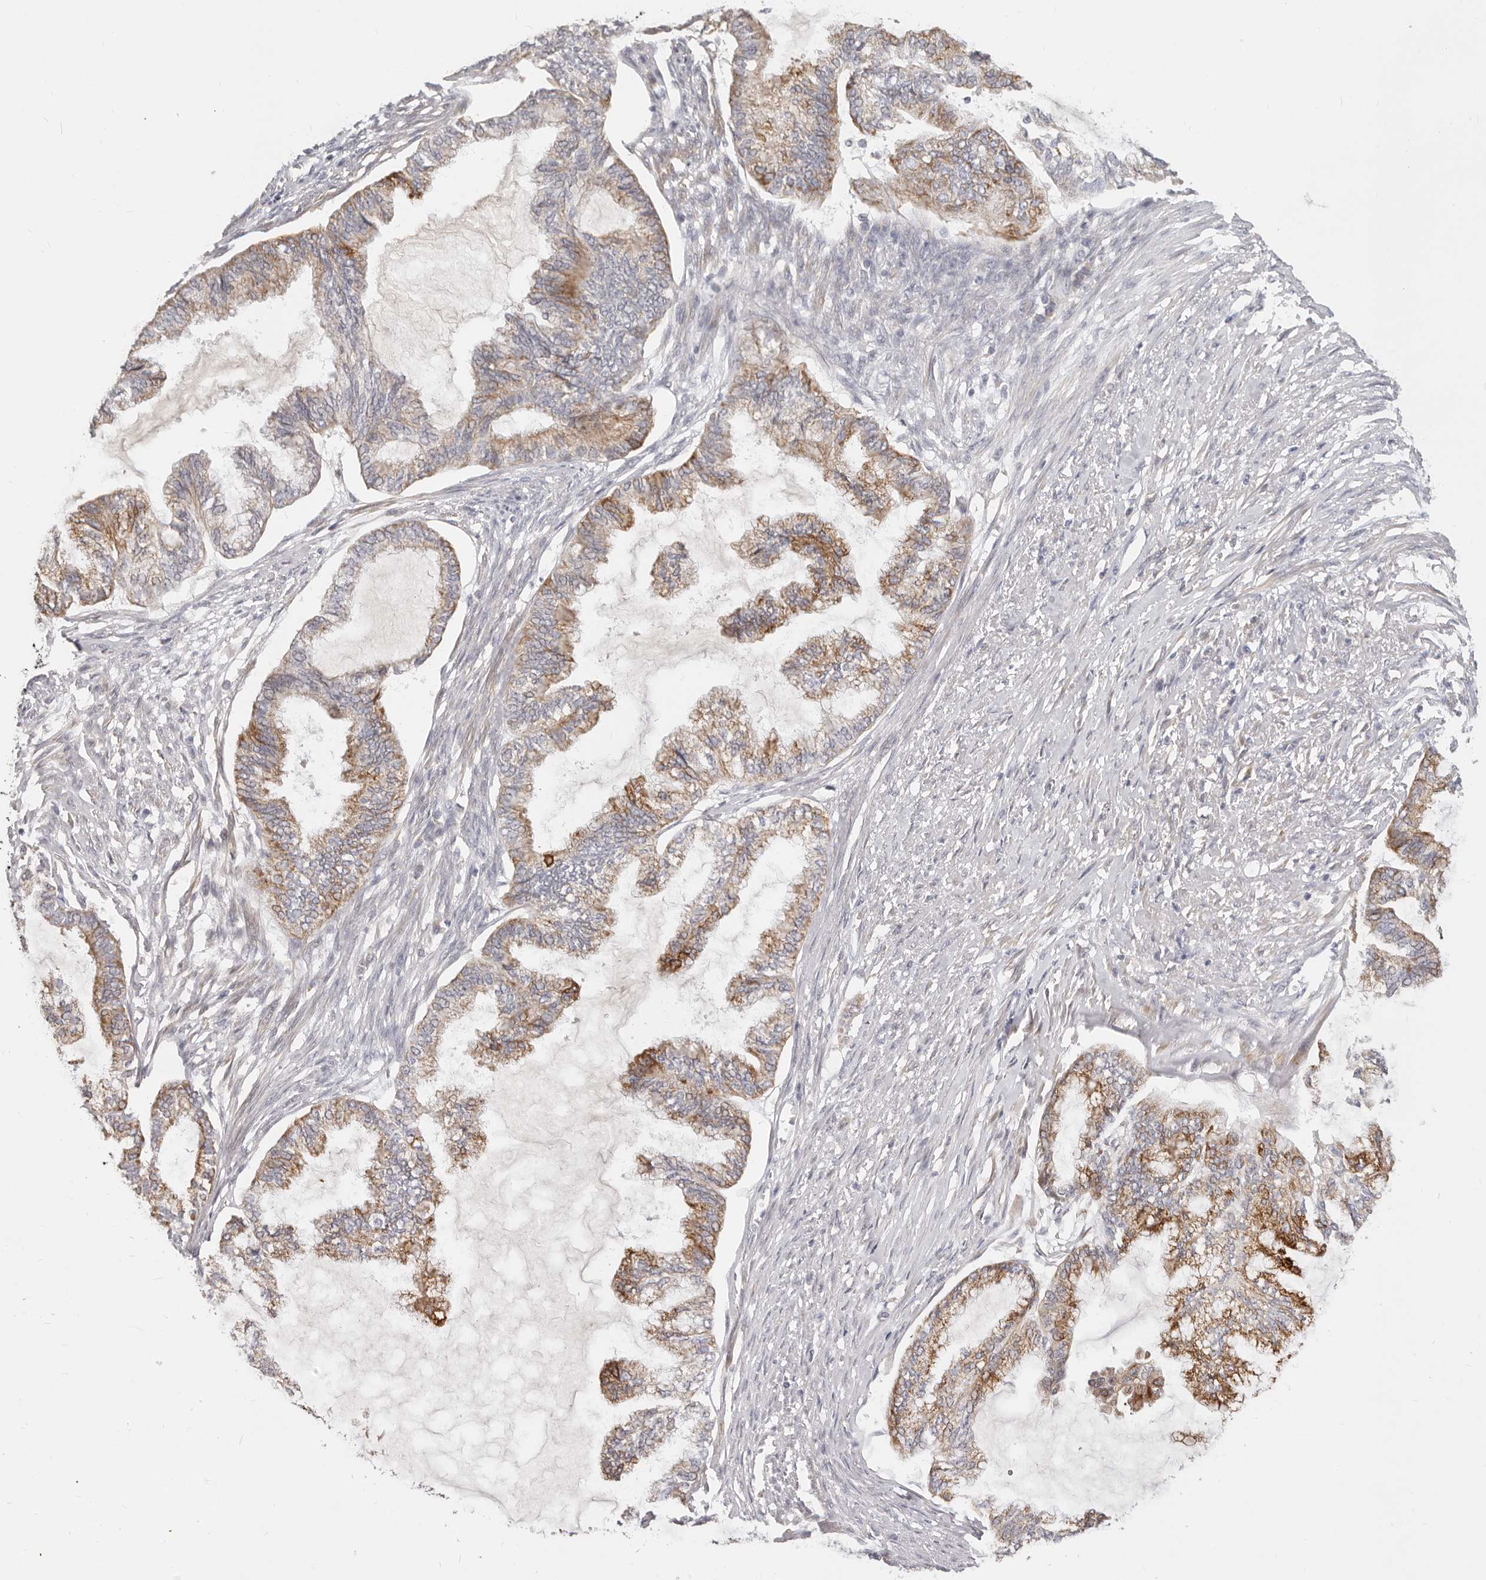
{"staining": {"intensity": "moderate", "quantity": ">75%", "location": "cytoplasmic/membranous"}, "tissue": "endometrial cancer", "cell_type": "Tumor cells", "image_type": "cancer", "snomed": [{"axis": "morphology", "description": "Adenocarcinoma, NOS"}, {"axis": "topography", "description": "Endometrium"}], "caption": "Protein expression by immunohistochemistry (IHC) displays moderate cytoplasmic/membranous positivity in about >75% of tumor cells in endometrial adenocarcinoma.", "gene": "TFB2M", "patient": {"sex": "female", "age": 86}}